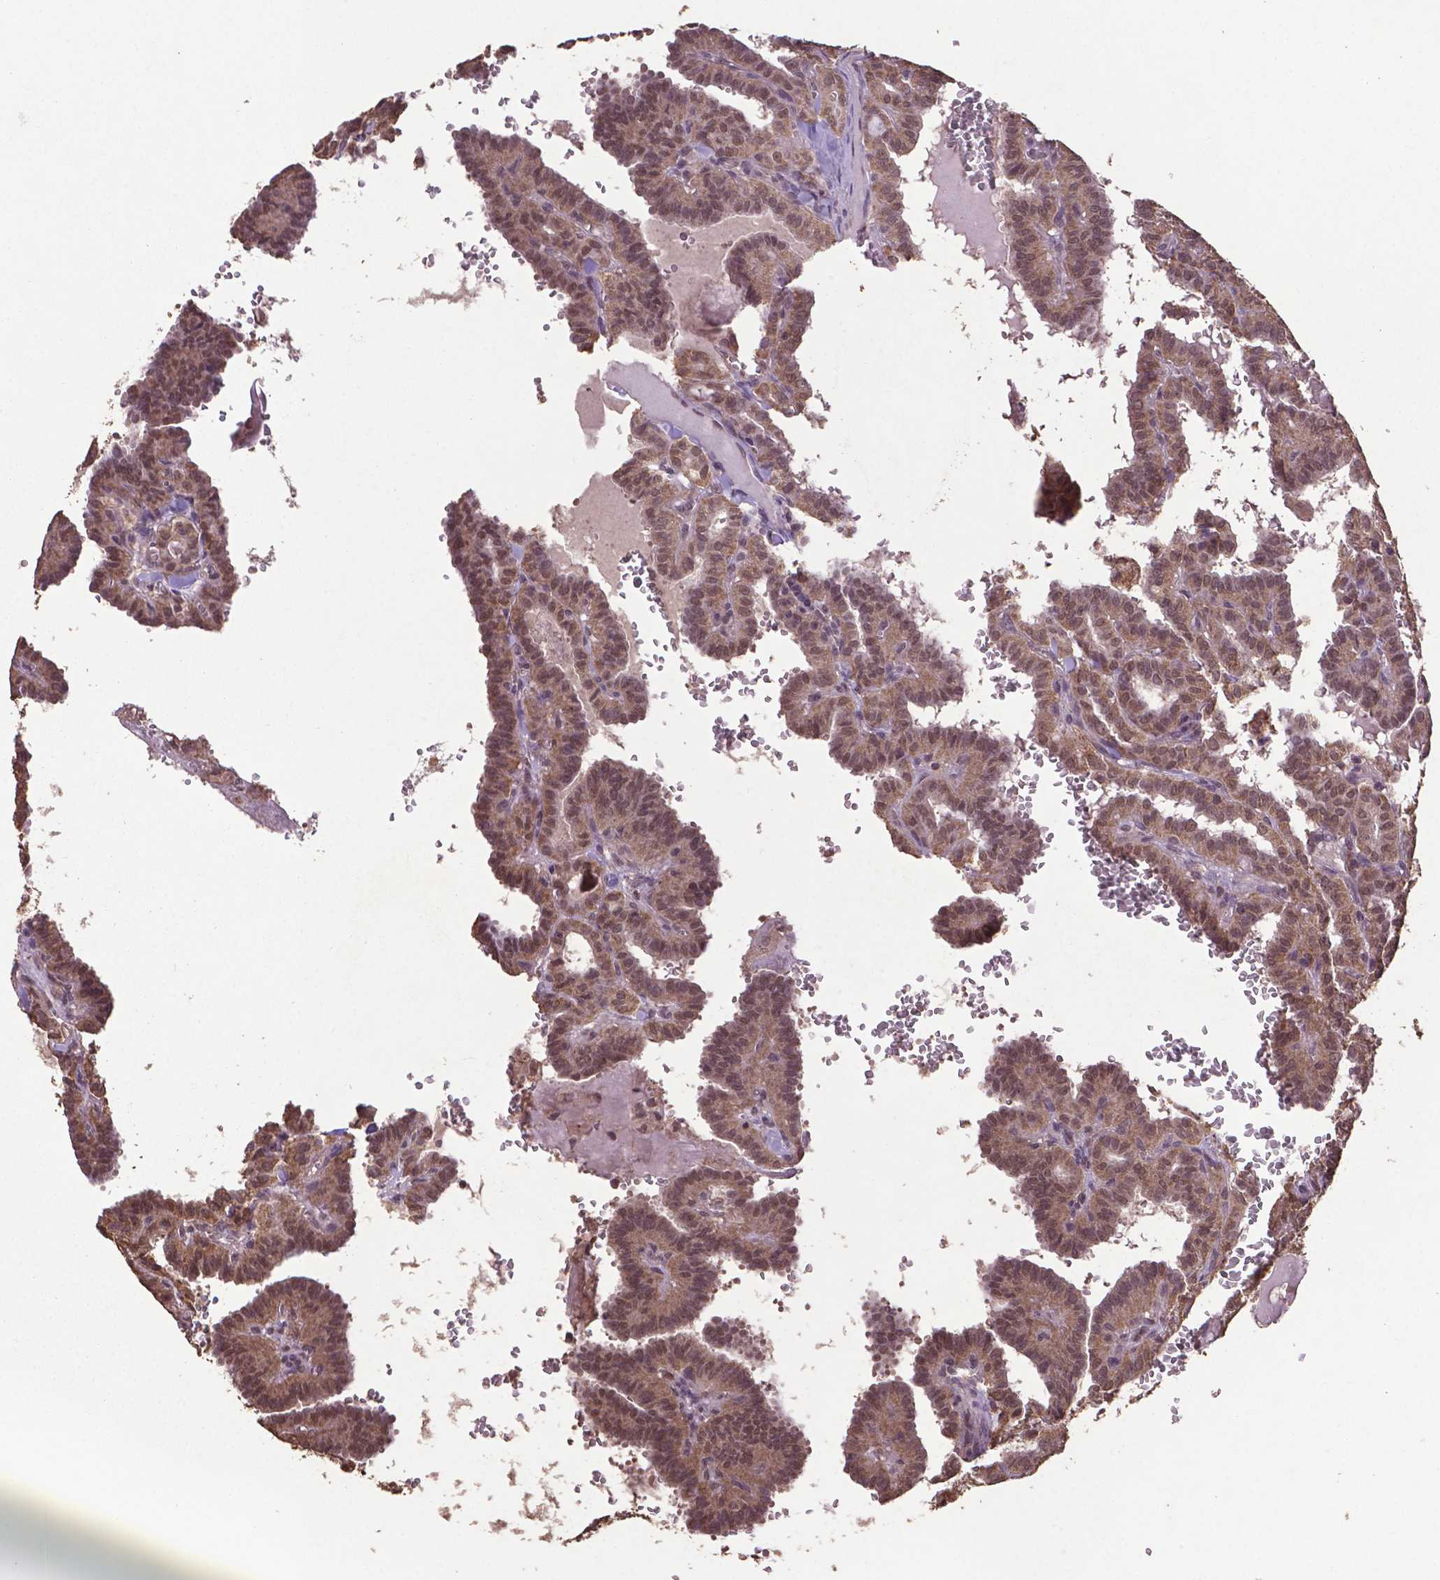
{"staining": {"intensity": "moderate", "quantity": ">75%", "location": "cytoplasmic/membranous,nuclear"}, "tissue": "thyroid cancer", "cell_type": "Tumor cells", "image_type": "cancer", "snomed": [{"axis": "morphology", "description": "Papillary adenocarcinoma, NOS"}, {"axis": "topography", "description": "Thyroid gland"}], "caption": "The immunohistochemical stain shows moderate cytoplasmic/membranous and nuclear positivity in tumor cells of thyroid papillary adenocarcinoma tissue.", "gene": "DCAF1", "patient": {"sex": "female", "age": 21}}